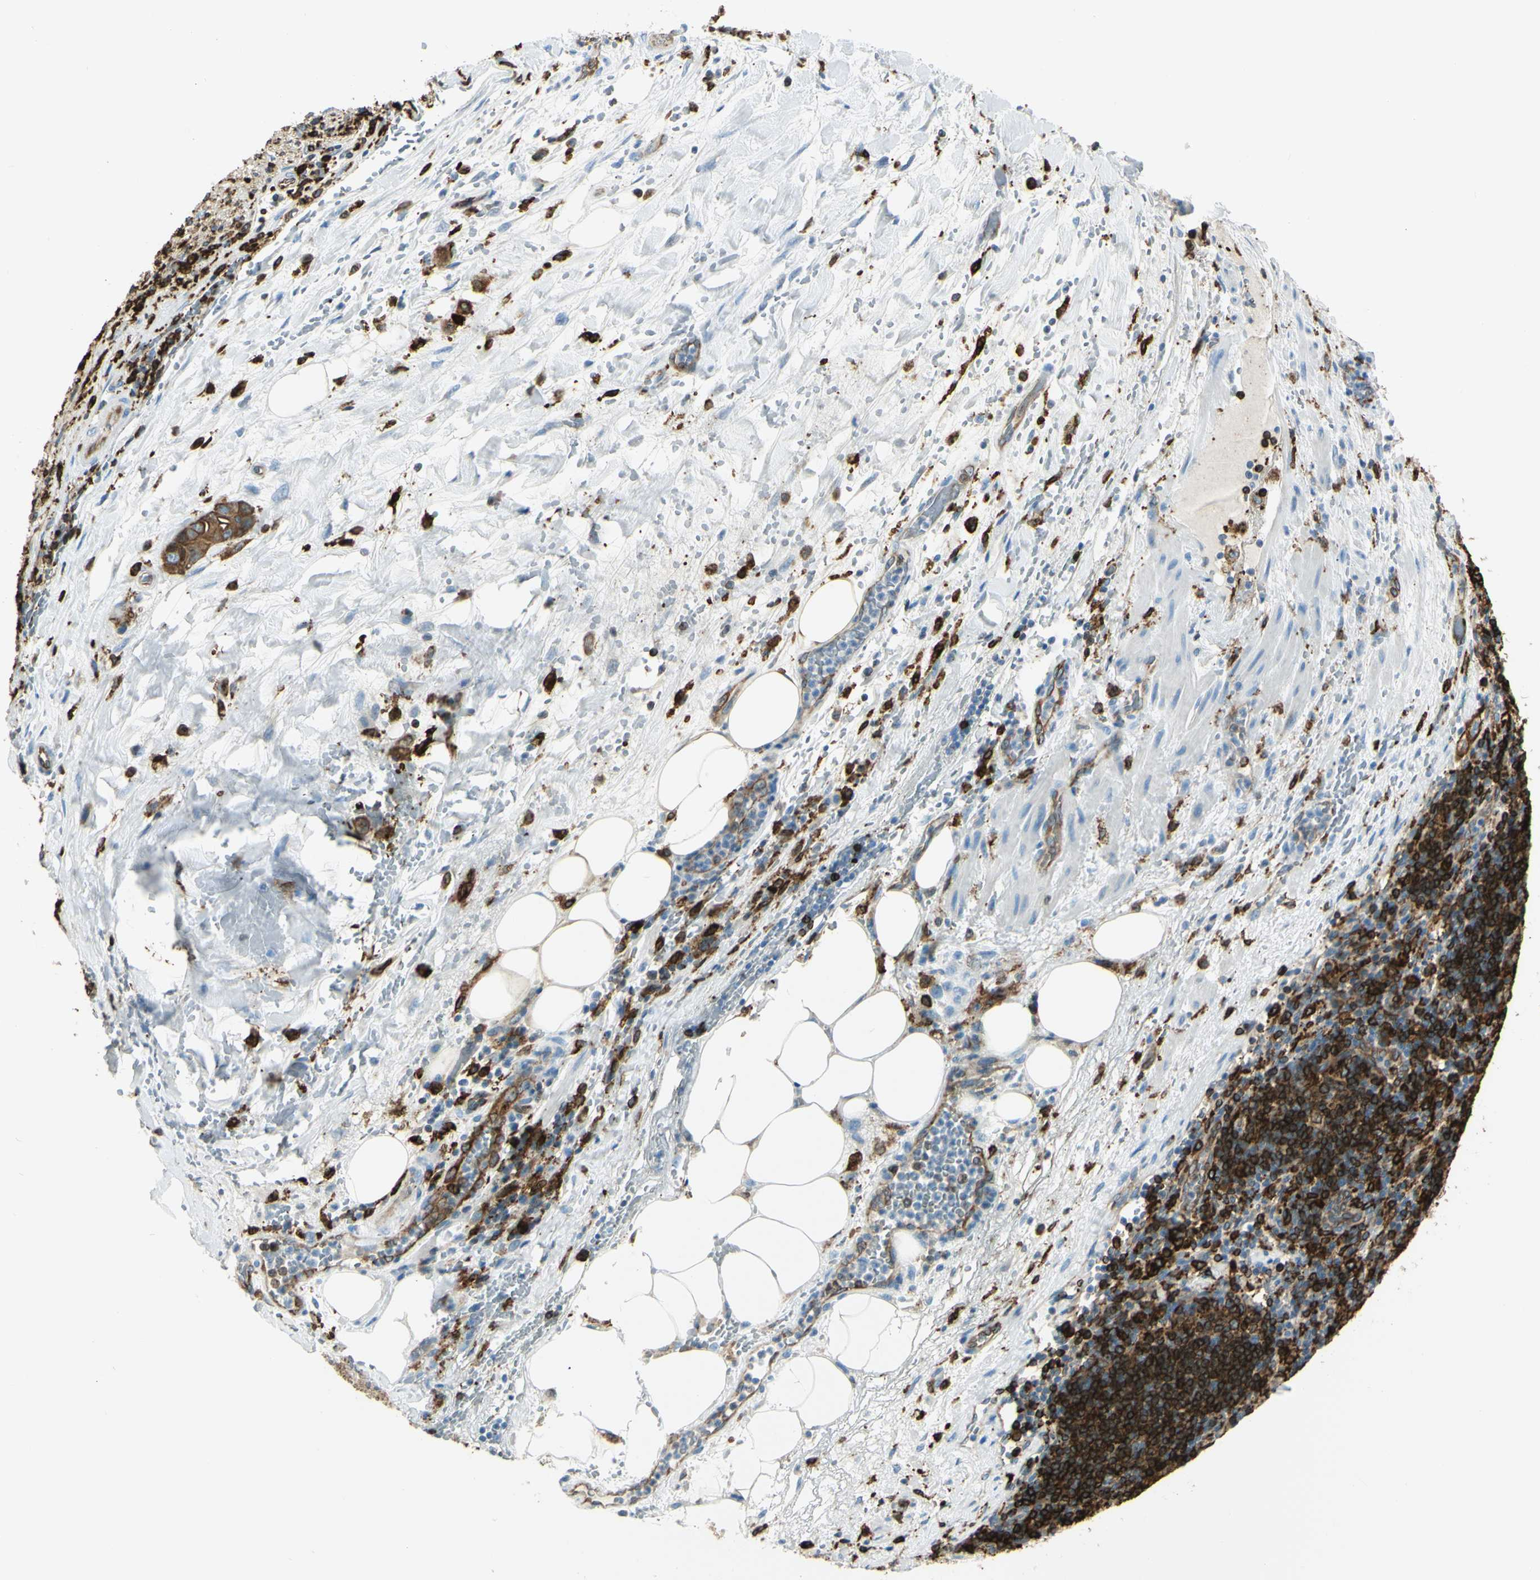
{"staining": {"intensity": "strong", "quantity": ">75%", "location": "cytoplasmic/membranous"}, "tissue": "liver cancer", "cell_type": "Tumor cells", "image_type": "cancer", "snomed": [{"axis": "morphology", "description": "Cholangiocarcinoma"}, {"axis": "topography", "description": "Liver"}], "caption": "This is a histology image of immunohistochemistry staining of liver cancer, which shows strong staining in the cytoplasmic/membranous of tumor cells.", "gene": "CD74", "patient": {"sex": "female", "age": 61}}